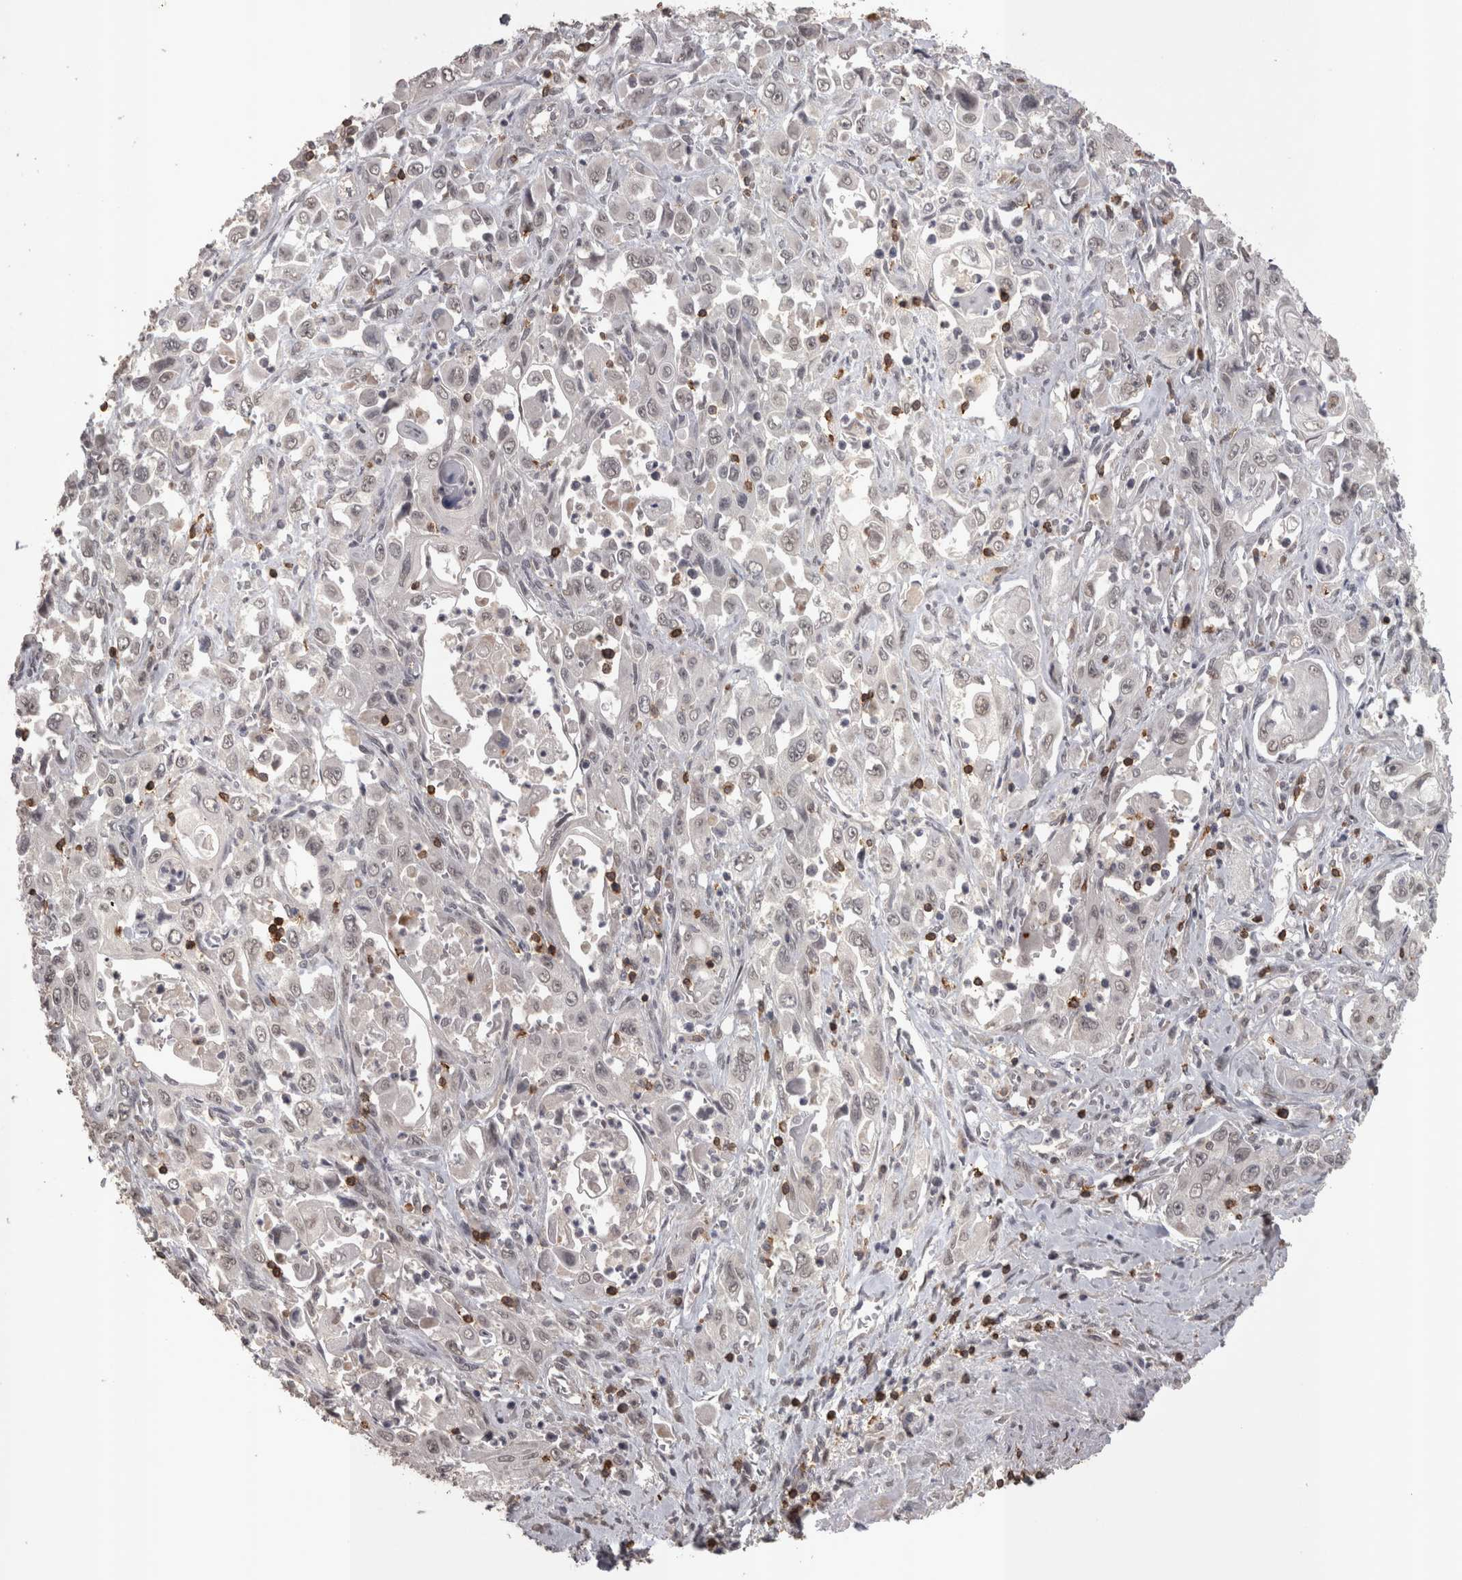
{"staining": {"intensity": "weak", "quantity": "<25%", "location": "nuclear"}, "tissue": "pancreatic cancer", "cell_type": "Tumor cells", "image_type": "cancer", "snomed": [{"axis": "morphology", "description": "Adenocarcinoma, NOS"}, {"axis": "topography", "description": "Pancreas"}], "caption": "The immunohistochemistry histopathology image has no significant positivity in tumor cells of pancreatic cancer tissue.", "gene": "SKAP1", "patient": {"sex": "male", "age": 70}}